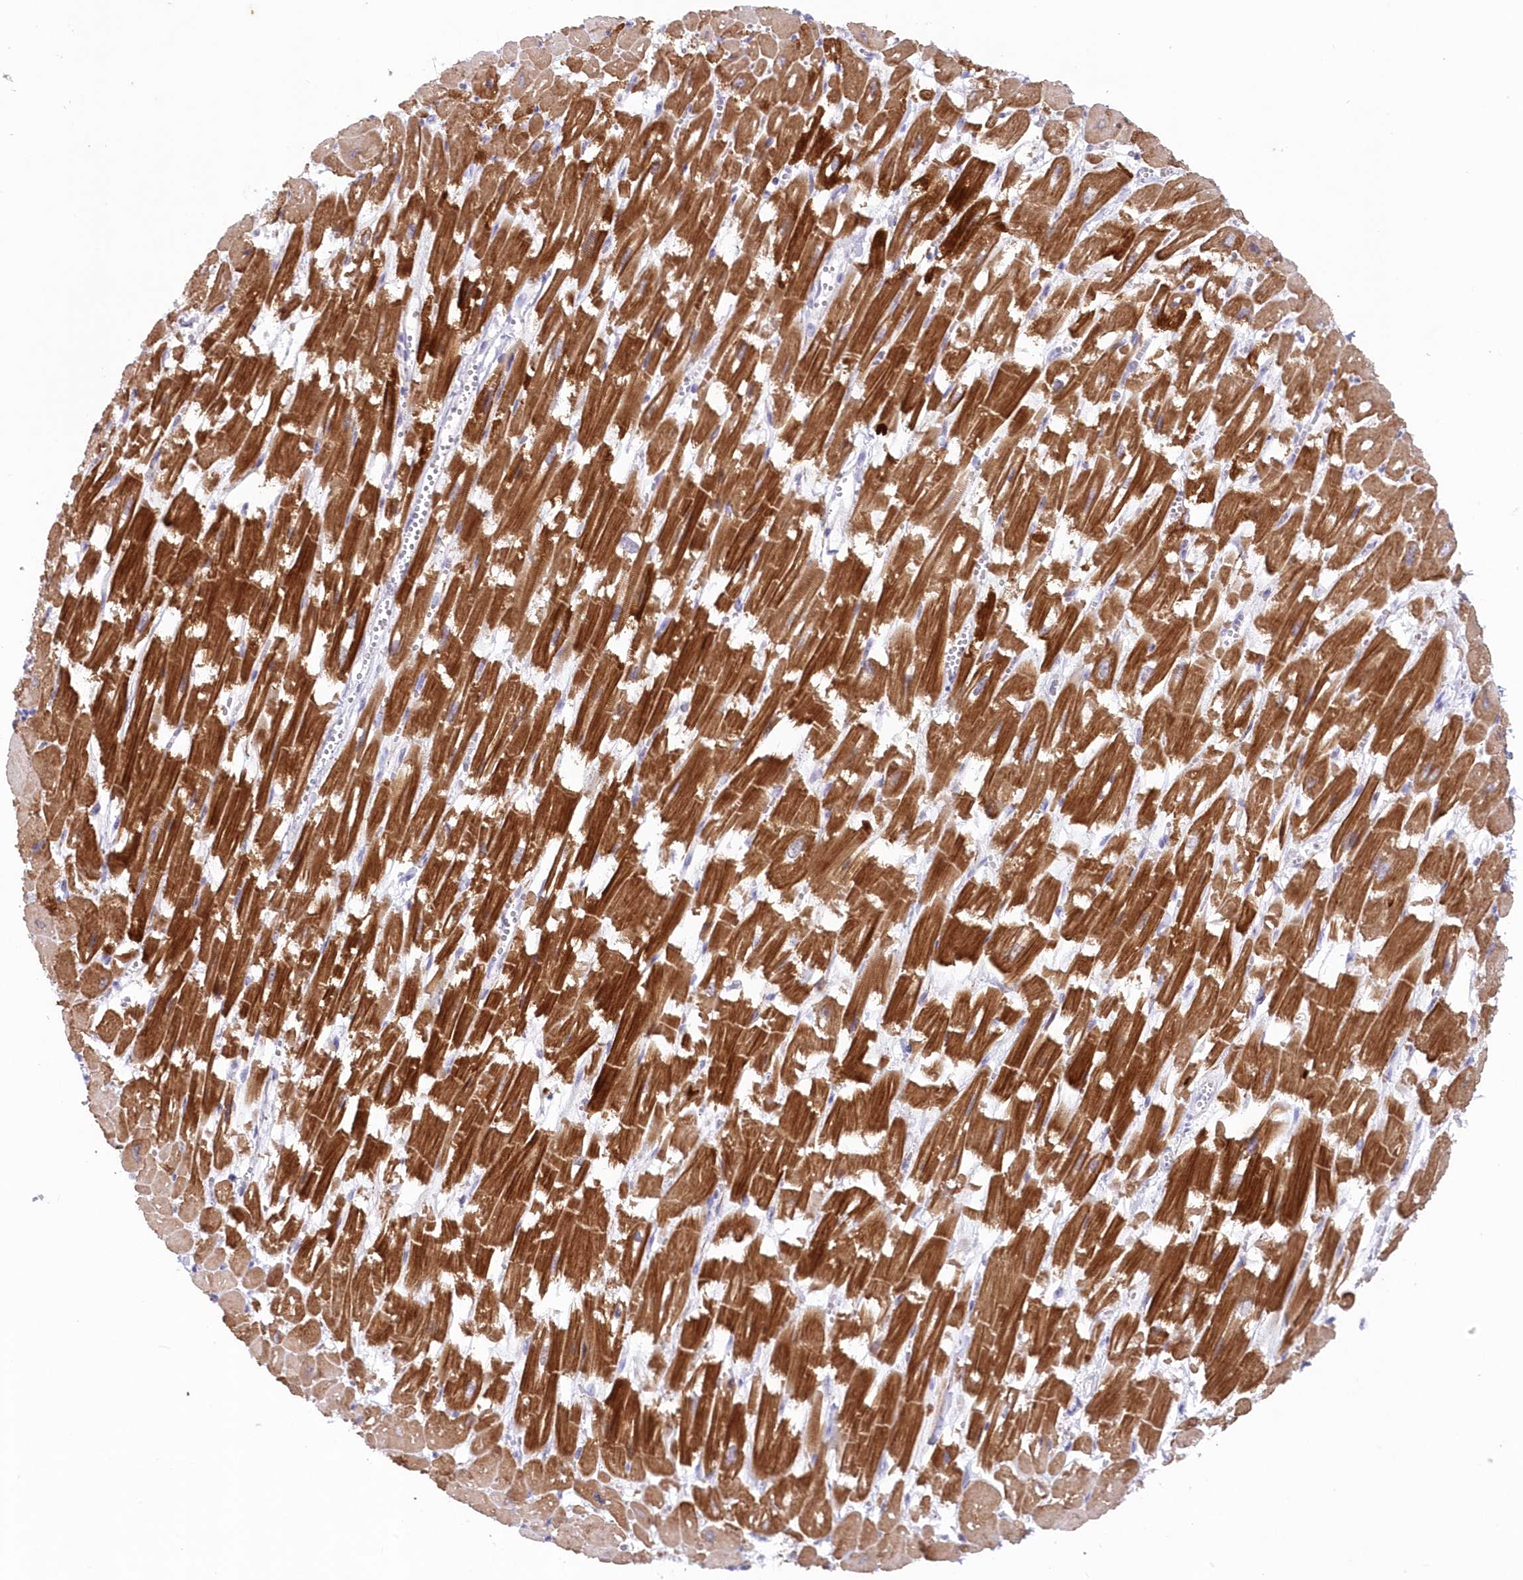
{"staining": {"intensity": "strong", "quantity": ">75%", "location": "cytoplasmic/membranous"}, "tissue": "heart muscle", "cell_type": "Cardiomyocytes", "image_type": "normal", "snomed": [{"axis": "morphology", "description": "Normal tissue, NOS"}, {"axis": "topography", "description": "Heart"}], "caption": "Heart muscle stained with a protein marker demonstrates strong staining in cardiomyocytes.", "gene": "SNED1", "patient": {"sex": "male", "age": 54}}